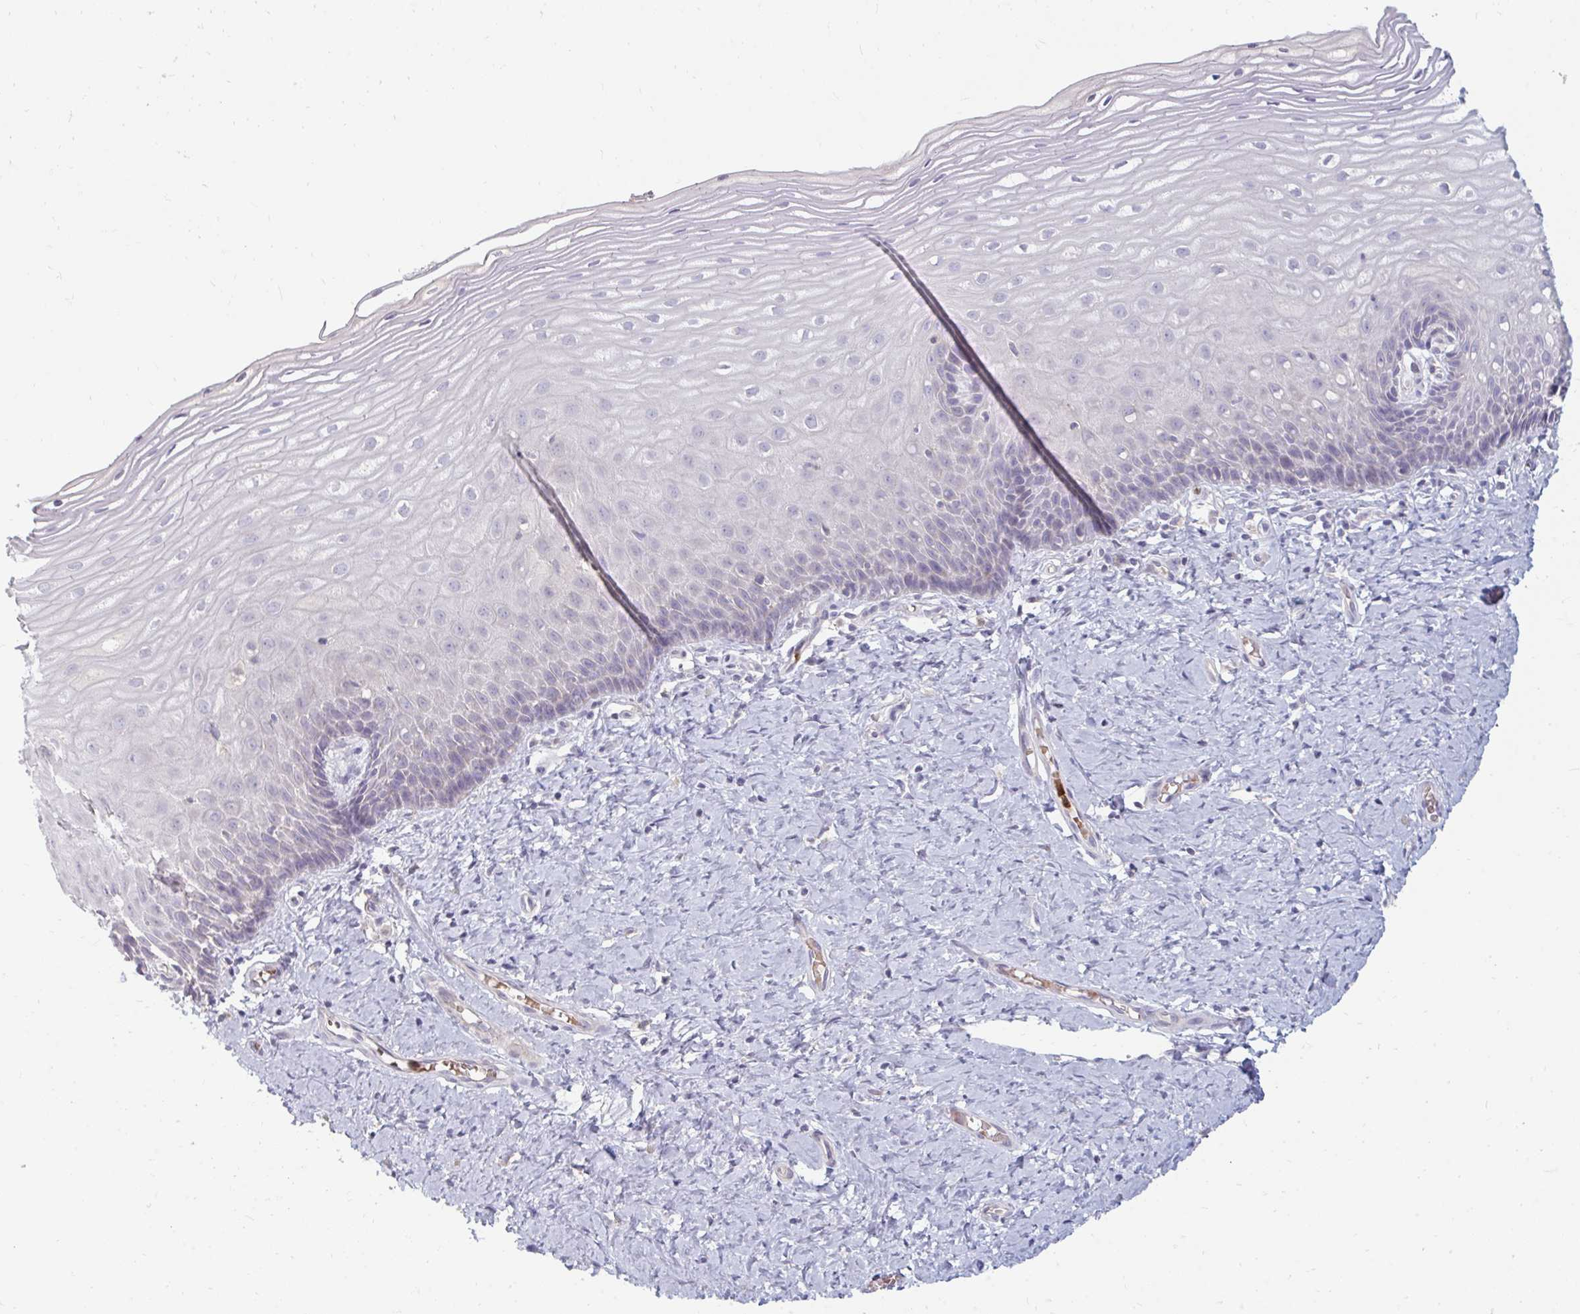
{"staining": {"intensity": "negative", "quantity": "none", "location": "none"}, "tissue": "cervix", "cell_type": "Glandular cells", "image_type": "normal", "snomed": [{"axis": "morphology", "description": "Normal tissue, NOS"}, {"axis": "topography", "description": "Cervix"}], "caption": "Immunohistochemistry (IHC) image of unremarkable cervix: cervix stained with DAB shows no significant protein positivity in glandular cells. Nuclei are stained in blue.", "gene": "RAB33A", "patient": {"sex": "female", "age": 37}}